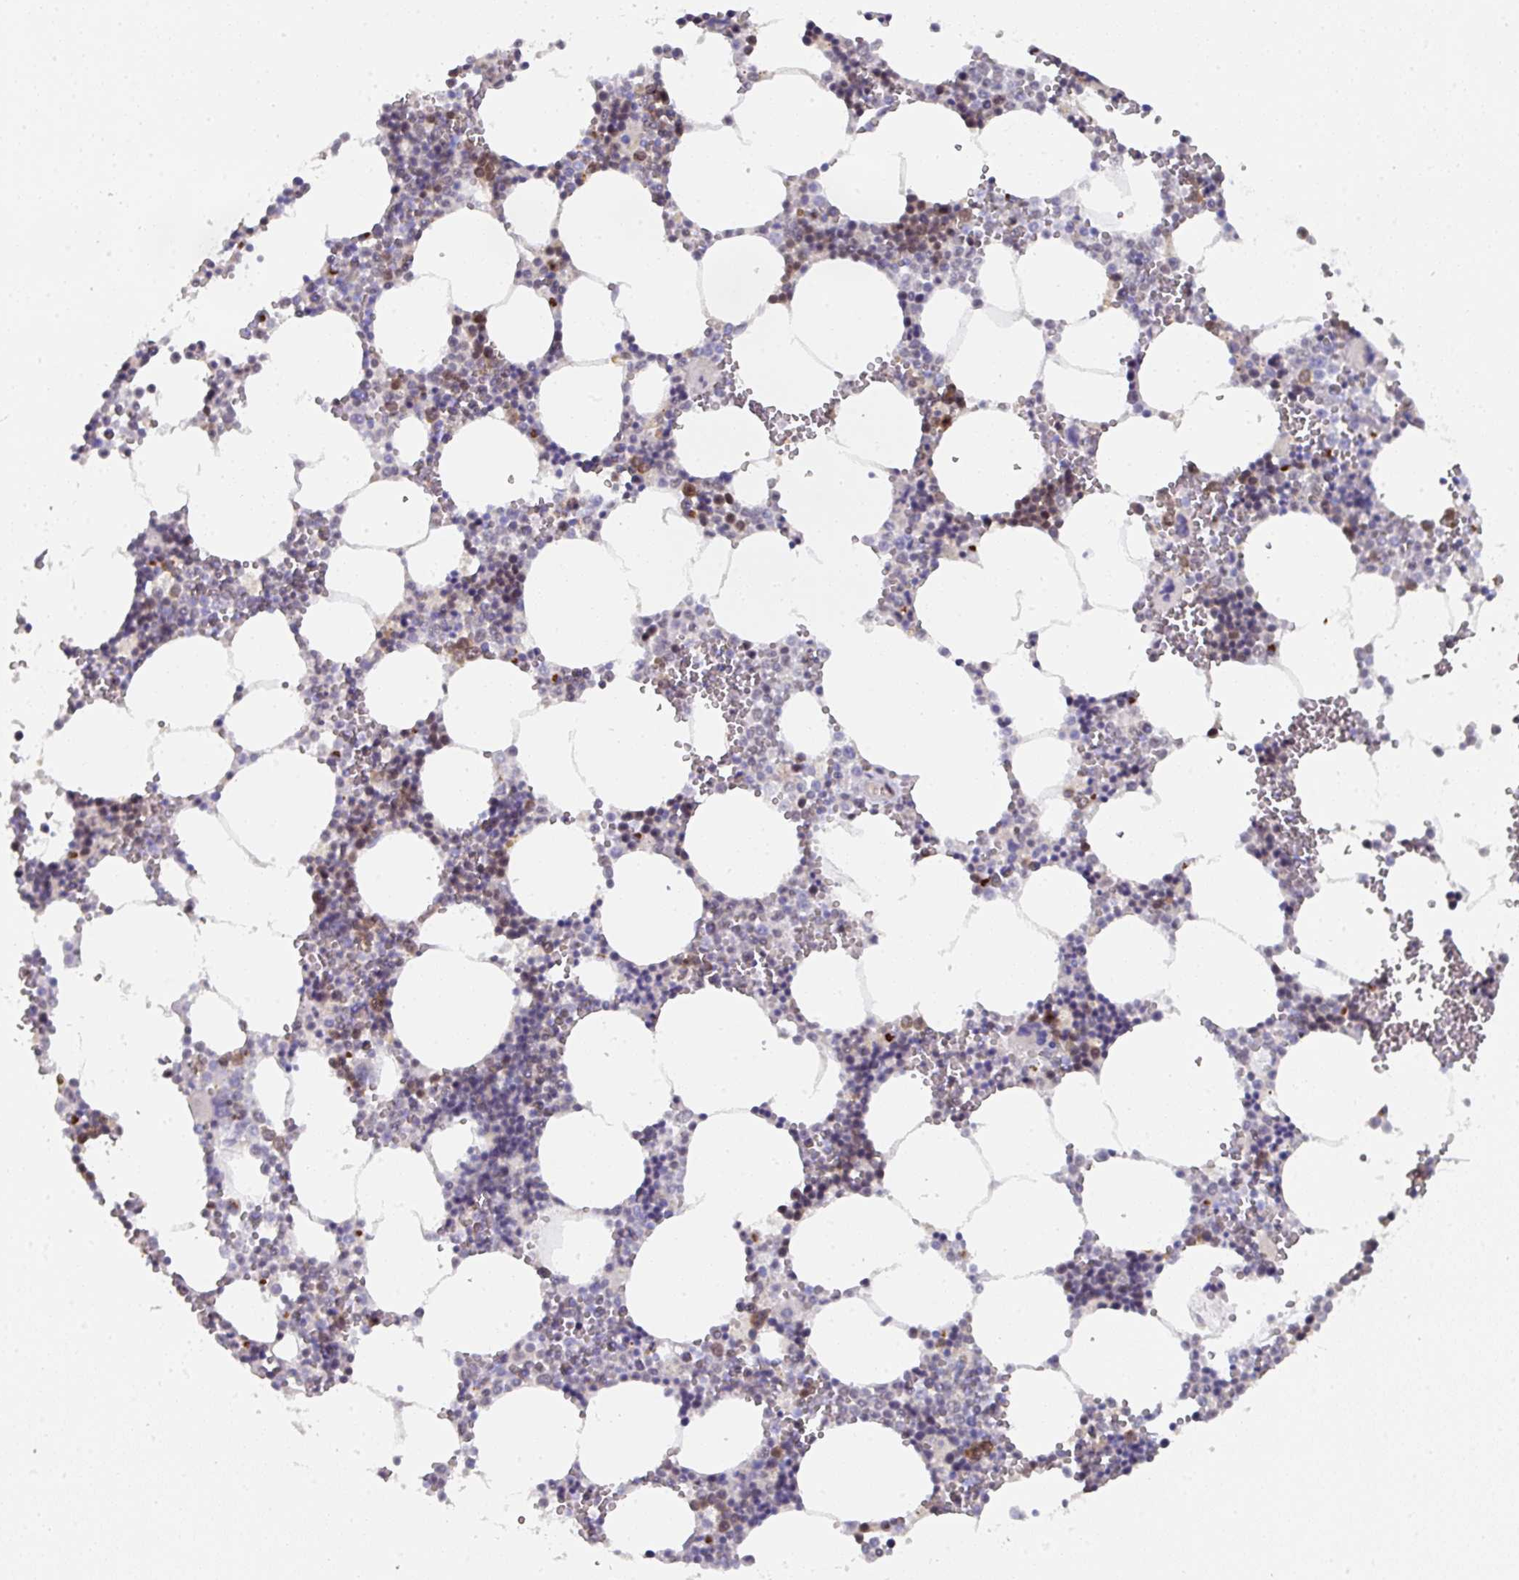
{"staining": {"intensity": "moderate", "quantity": "<25%", "location": "cytoplasmic/membranous,nuclear"}, "tissue": "bone marrow", "cell_type": "Hematopoietic cells", "image_type": "normal", "snomed": [{"axis": "morphology", "description": "Normal tissue, NOS"}, {"axis": "topography", "description": "Bone marrow"}], "caption": "A photomicrograph showing moderate cytoplasmic/membranous,nuclear staining in about <25% of hematopoietic cells in normal bone marrow, as visualized by brown immunohistochemical staining.", "gene": "C18orf25", "patient": {"sex": "male", "age": 54}}